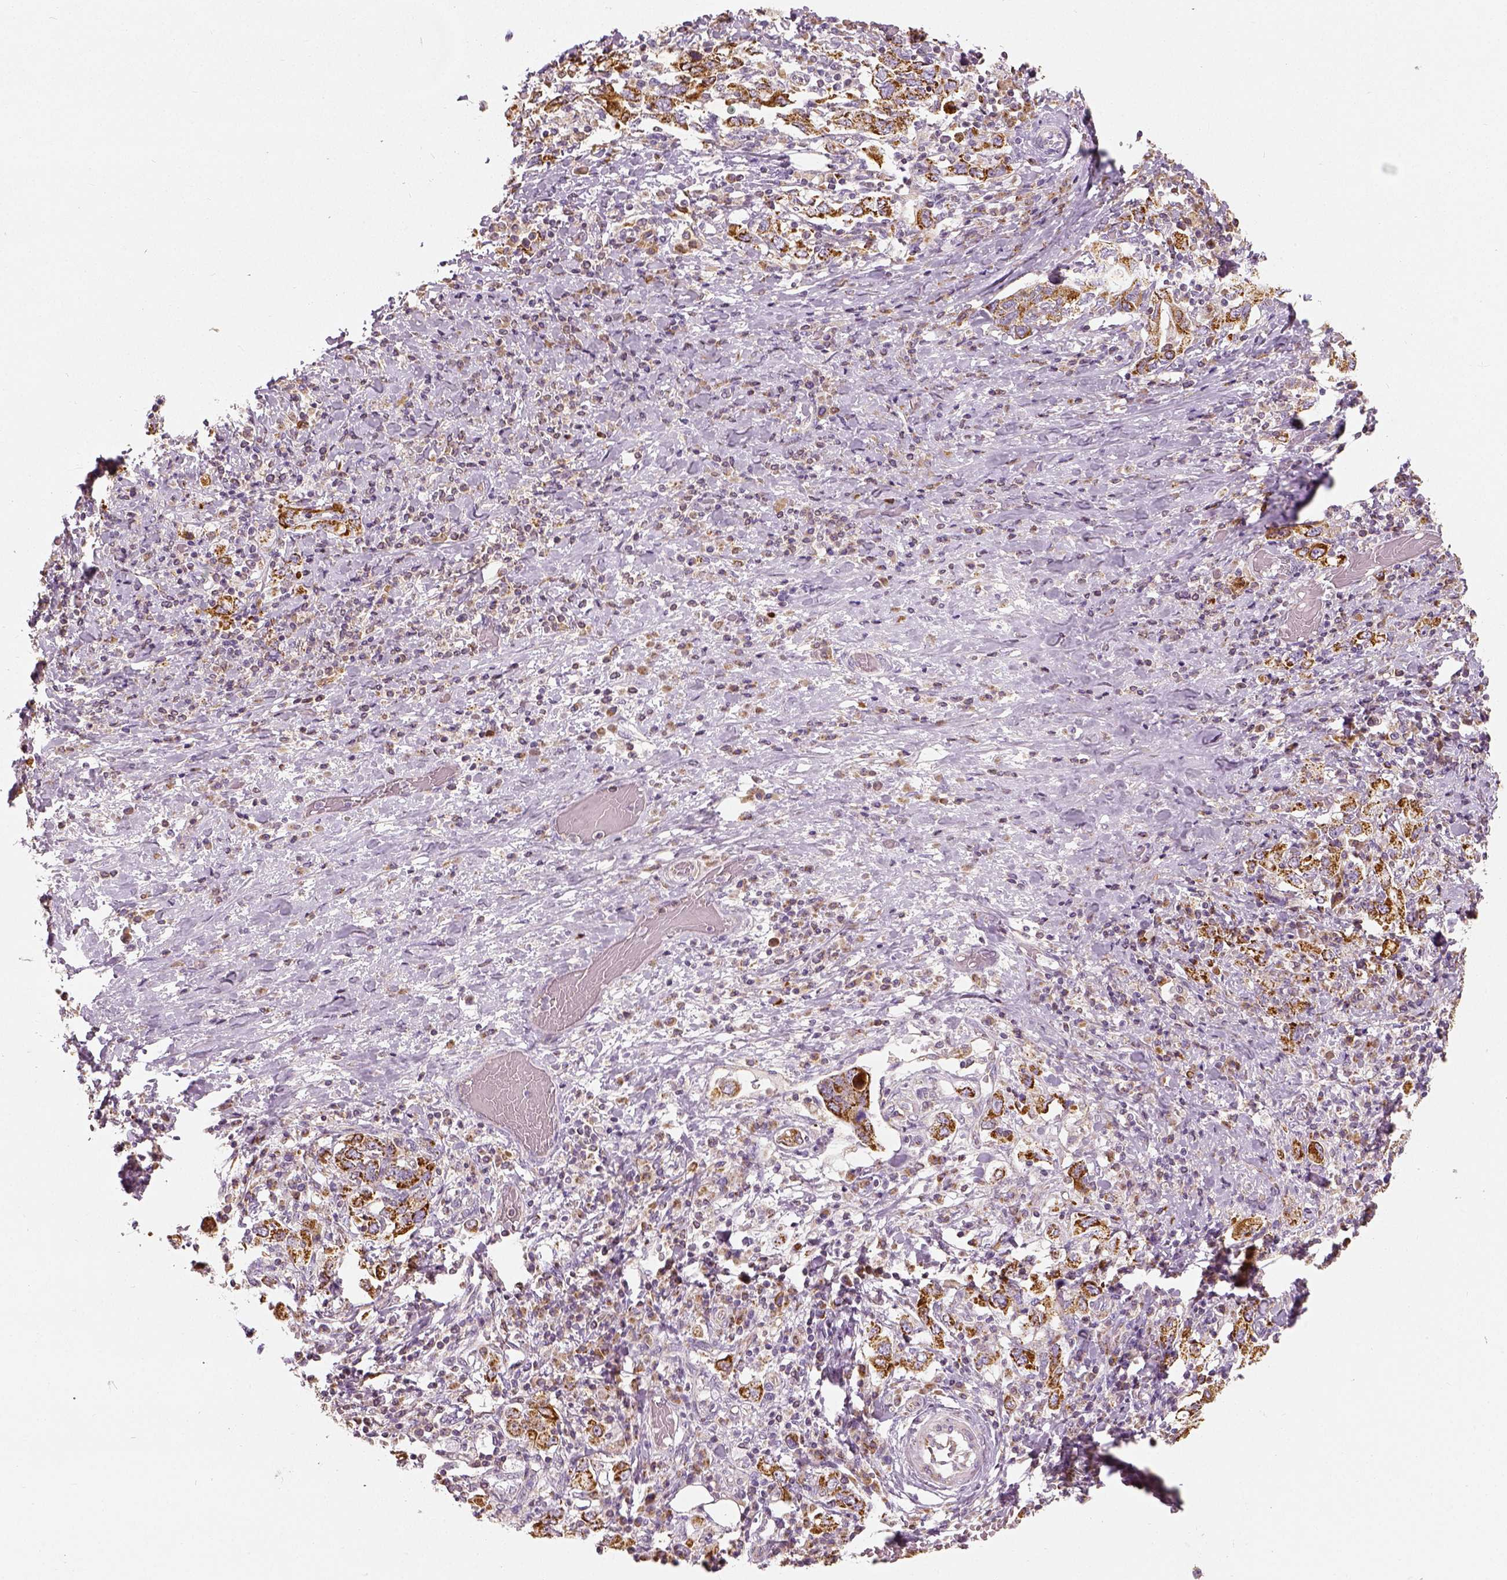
{"staining": {"intensity": "strong", "quantity": ">75%", "location": "cytoplasmic/membranous"}, "tissue": "stomach cancer", "cell_type": "Tumor cells", "image_type": "cancer", "snomed": [{"axis": "morphology", "description": "Adenocarcinoma, NOS"}, {"axis": "topography", "description": "Stomach, upper"}, {"axis": "topography", "description": "Stomach"}], "caption": "Strong cytoplasmic/membranous positivity is appreciated in approximately >75% of tumor cells in stomach cancer (adenocarcinoma).", "gene": "PGAM5", "patient": {"sex": "male", "age": 62}}